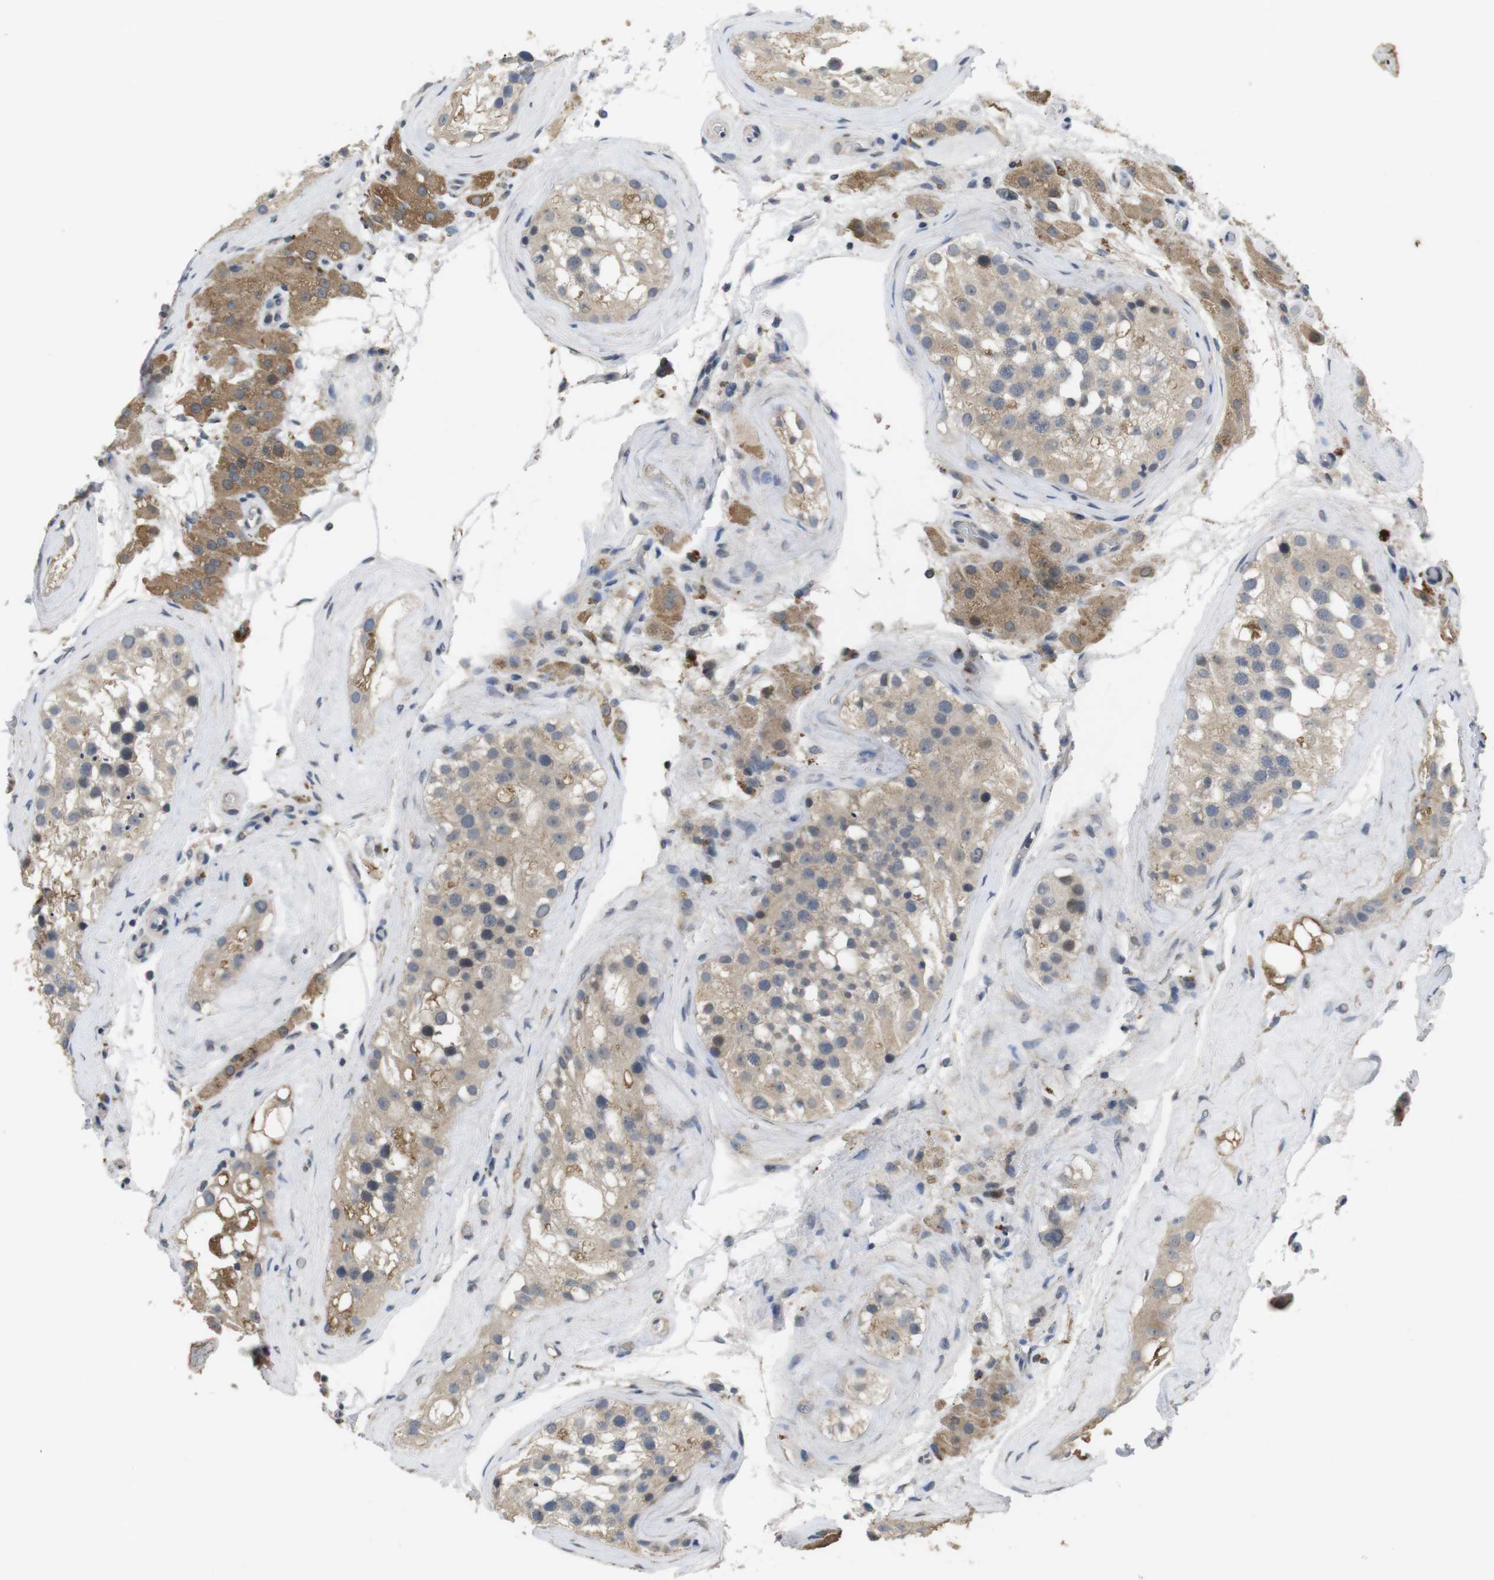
{"staining": {"intensity": "weak", "quantity": ">75%", "location": "cytoplasmic/membranous"}, "tissue": "testis", "cell_type": "Cells in seminiferous ducts", "image_type": "normal", "snomed": [{"axis": "morphology", "description": "Normal tissue, NOS"}, {"axis": "morphology", "description": "Seminoma, NOS"}, {"axis": "topography", "description": "Testis"}], "caption": "This image reveals immunohistochemistry staining of unremarkable human testis, with low weak cytoplasmic/membranous positivity in about >75% of cells in seminiferous ducts.", "gene": "ADGRL3", "patient": {"sex": "male", "age": 71}}